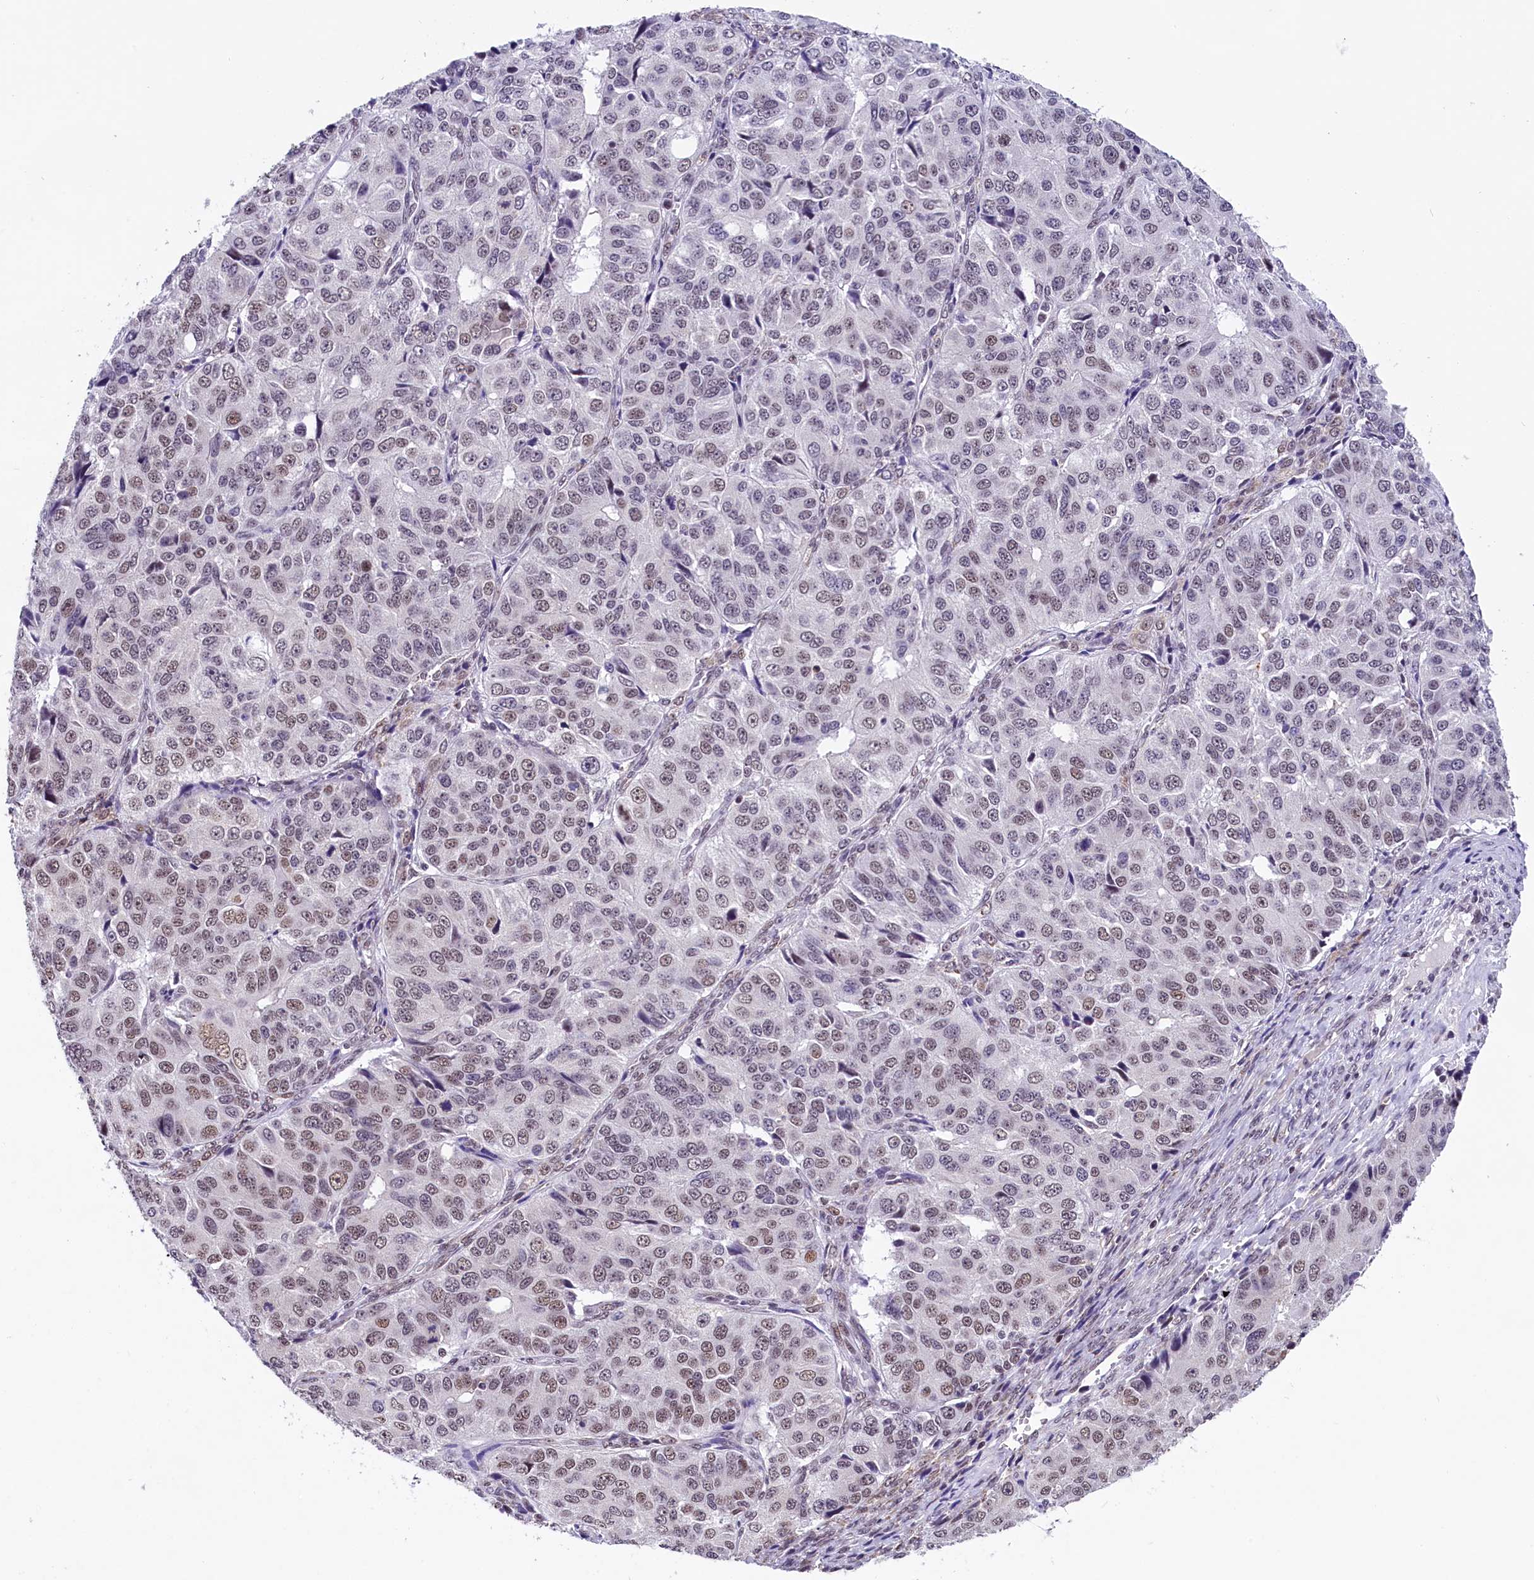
{"staining": {"intensity": "weak", "quantity": ">75%", "location": "nuclear"}, "tissue": "ovarian cancer", "cell_type": "Tumor cells", "image_type": "cancer", "snomed": [{"axis": "morphology", "description": "Carcinoma, endometroid"}, {"axis": "topography", "description": "Ovary"}], "caption": "Brown immunohistochemical staining in human ovarian cancer exhibits weak nuclear expression in about >75% of tumor cells.", "gene": "CDYL2", "patient": {"sex": "female", "age": 51}}